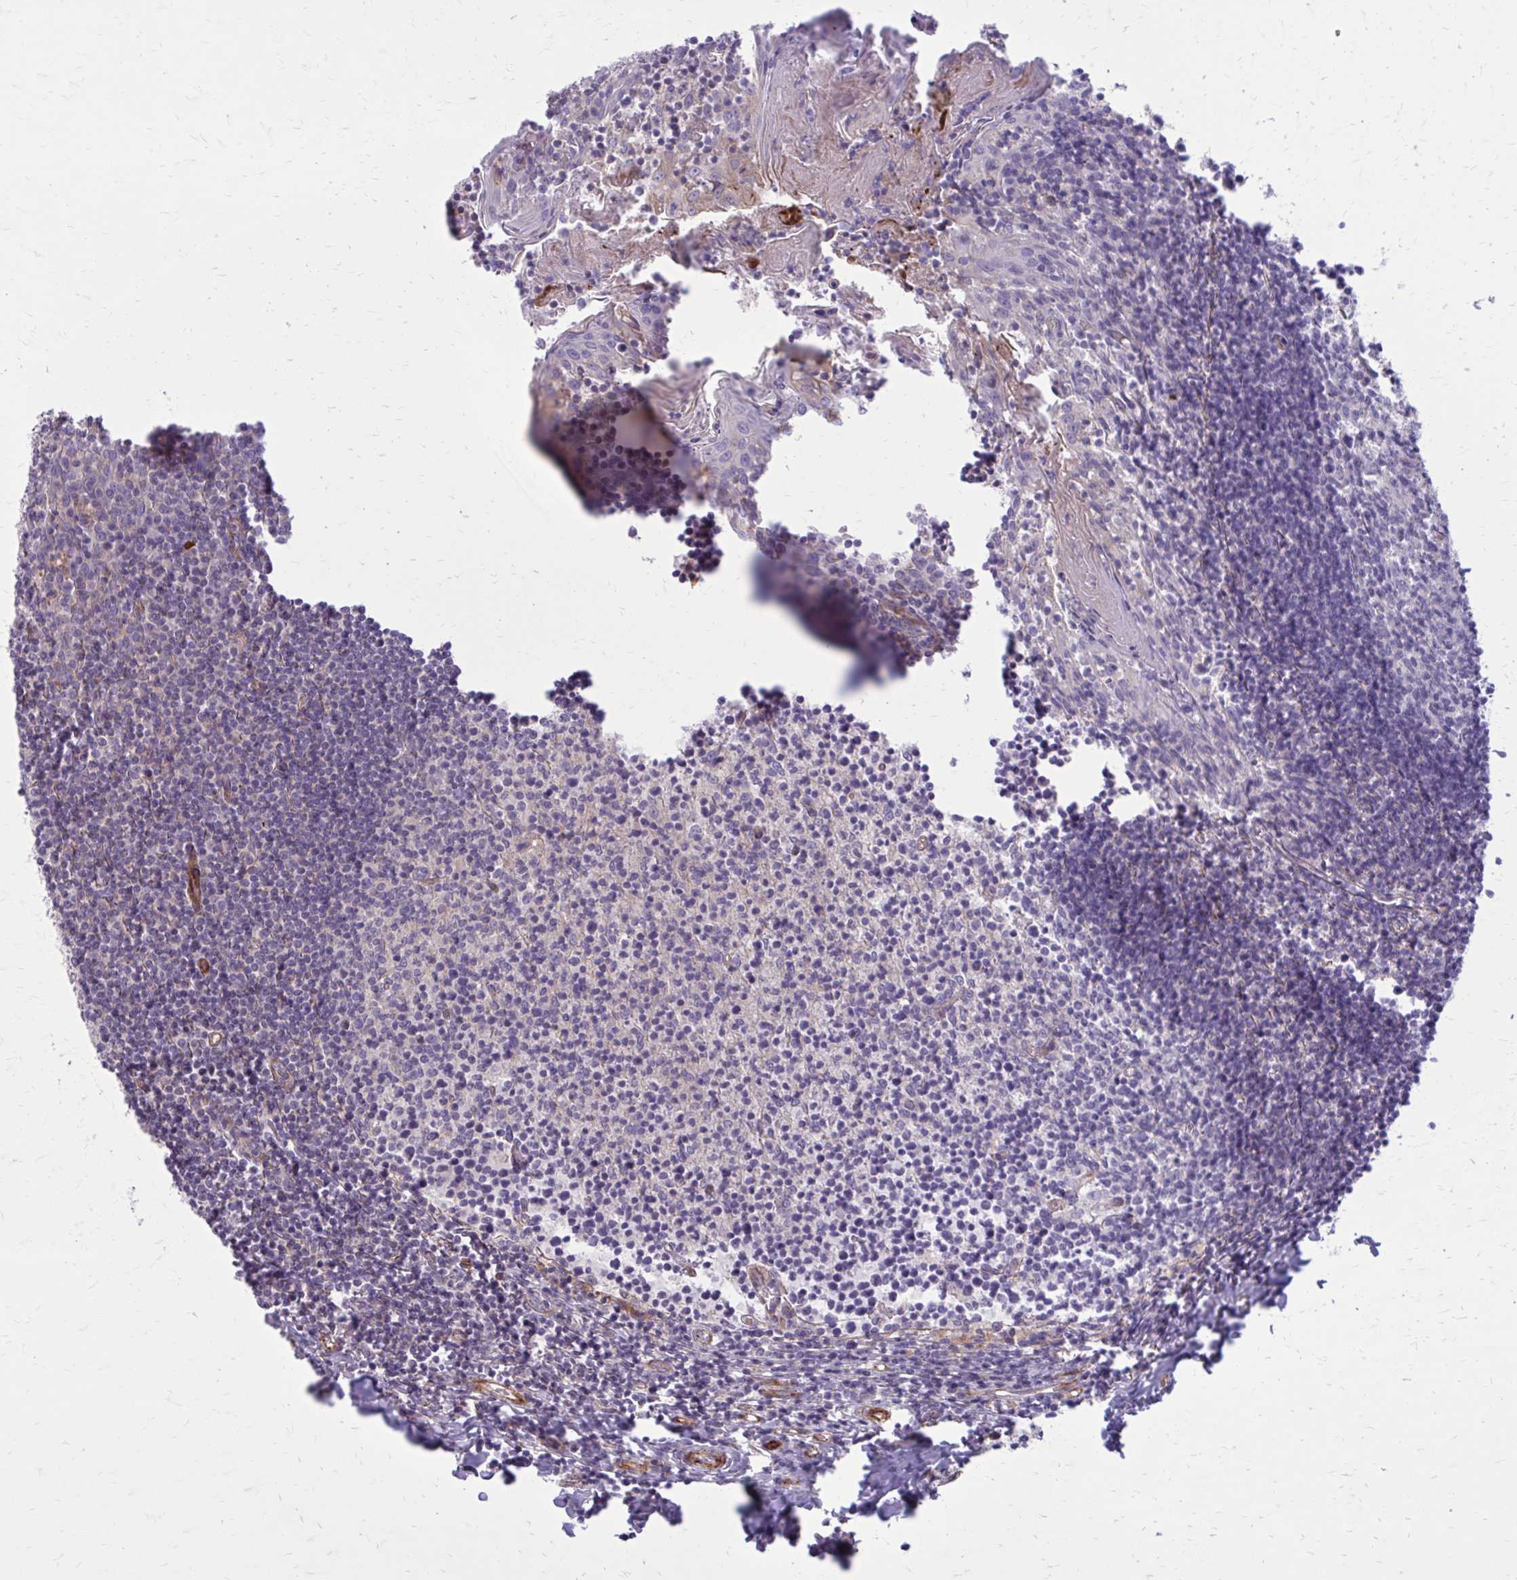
{"staining": {"intensity": "negative", "quantity": "none", "location": "none"}, "tissue": "tonsil", "cell_type": "Germinal center cells", "image_type": "normal", "snomed": [{"axis": "morphology", "description": "Normal tissue, NOS"}, {"axis": "topography", "description": "Tonsil"}], "caption": "Immunohistochemistry photomicrograph of normal tonsil stained for a protein (brown), which reveals no staining in germinal center cells.", "gene": "FAP", "patient": {"sex": "female", "age": 10}}